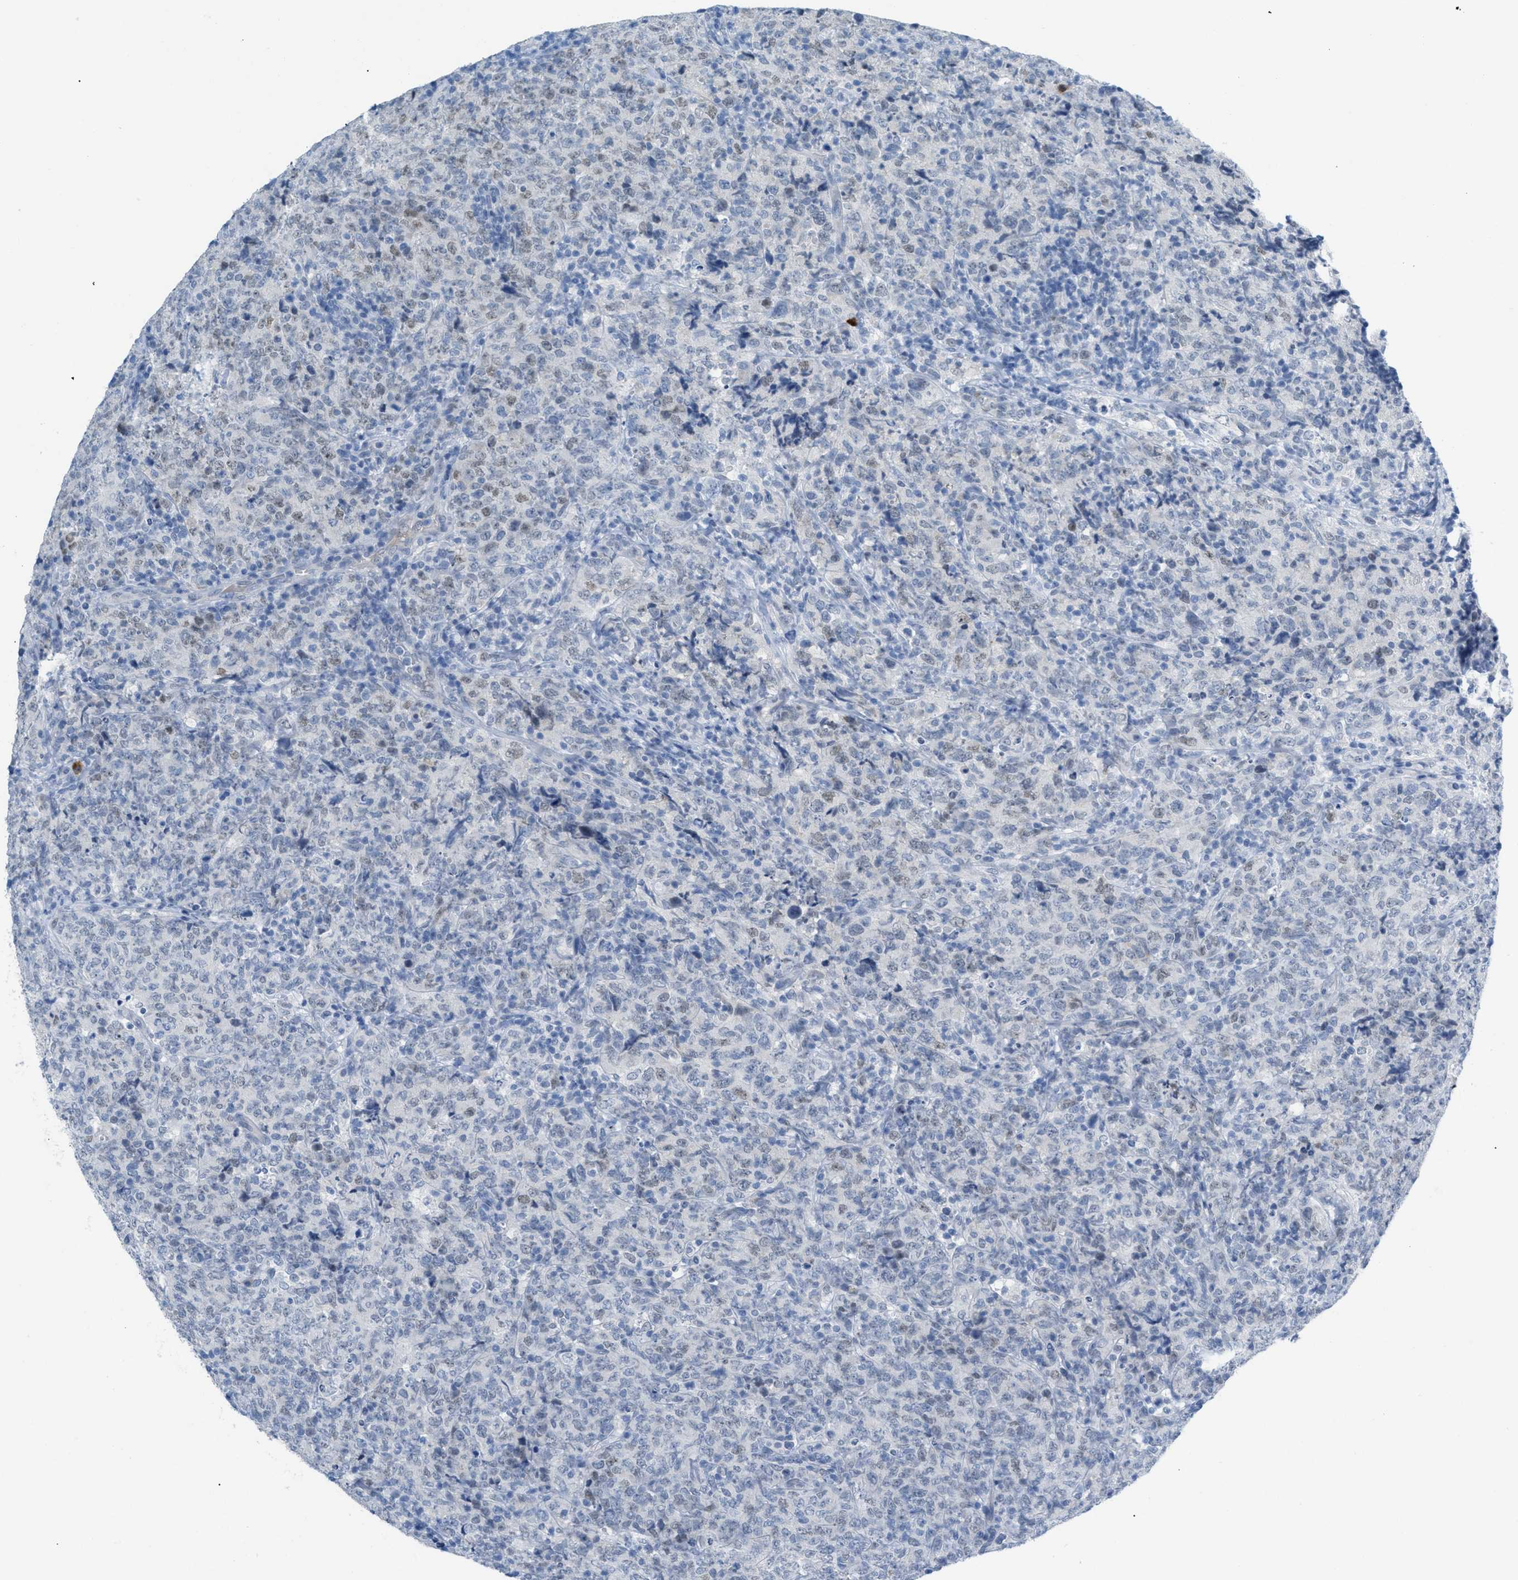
{"staining": {"intensity": "weak", "quantity": "<25%", "location": "nuclear"}, "tissue": "lymphoma", "cell_type": "Tumor cells", "image_type": "cancer", "snomed": [{"axis": "morphology", "description": "Malignant lymphoma, non-Hodgkin's type, High grade"}, {"axis": "topography", "description": "Tonsil"}], "caption": "IHC micrograph of neoplastic tissue: high-grade malignant lymphoma, non-Hodgkin's type stained with DAB reveals no significant protein positivity in tumor cells. Nuclei are stained in blue.", "gene": "HSF2", "patient": {"sex": "female", "age": 36}}